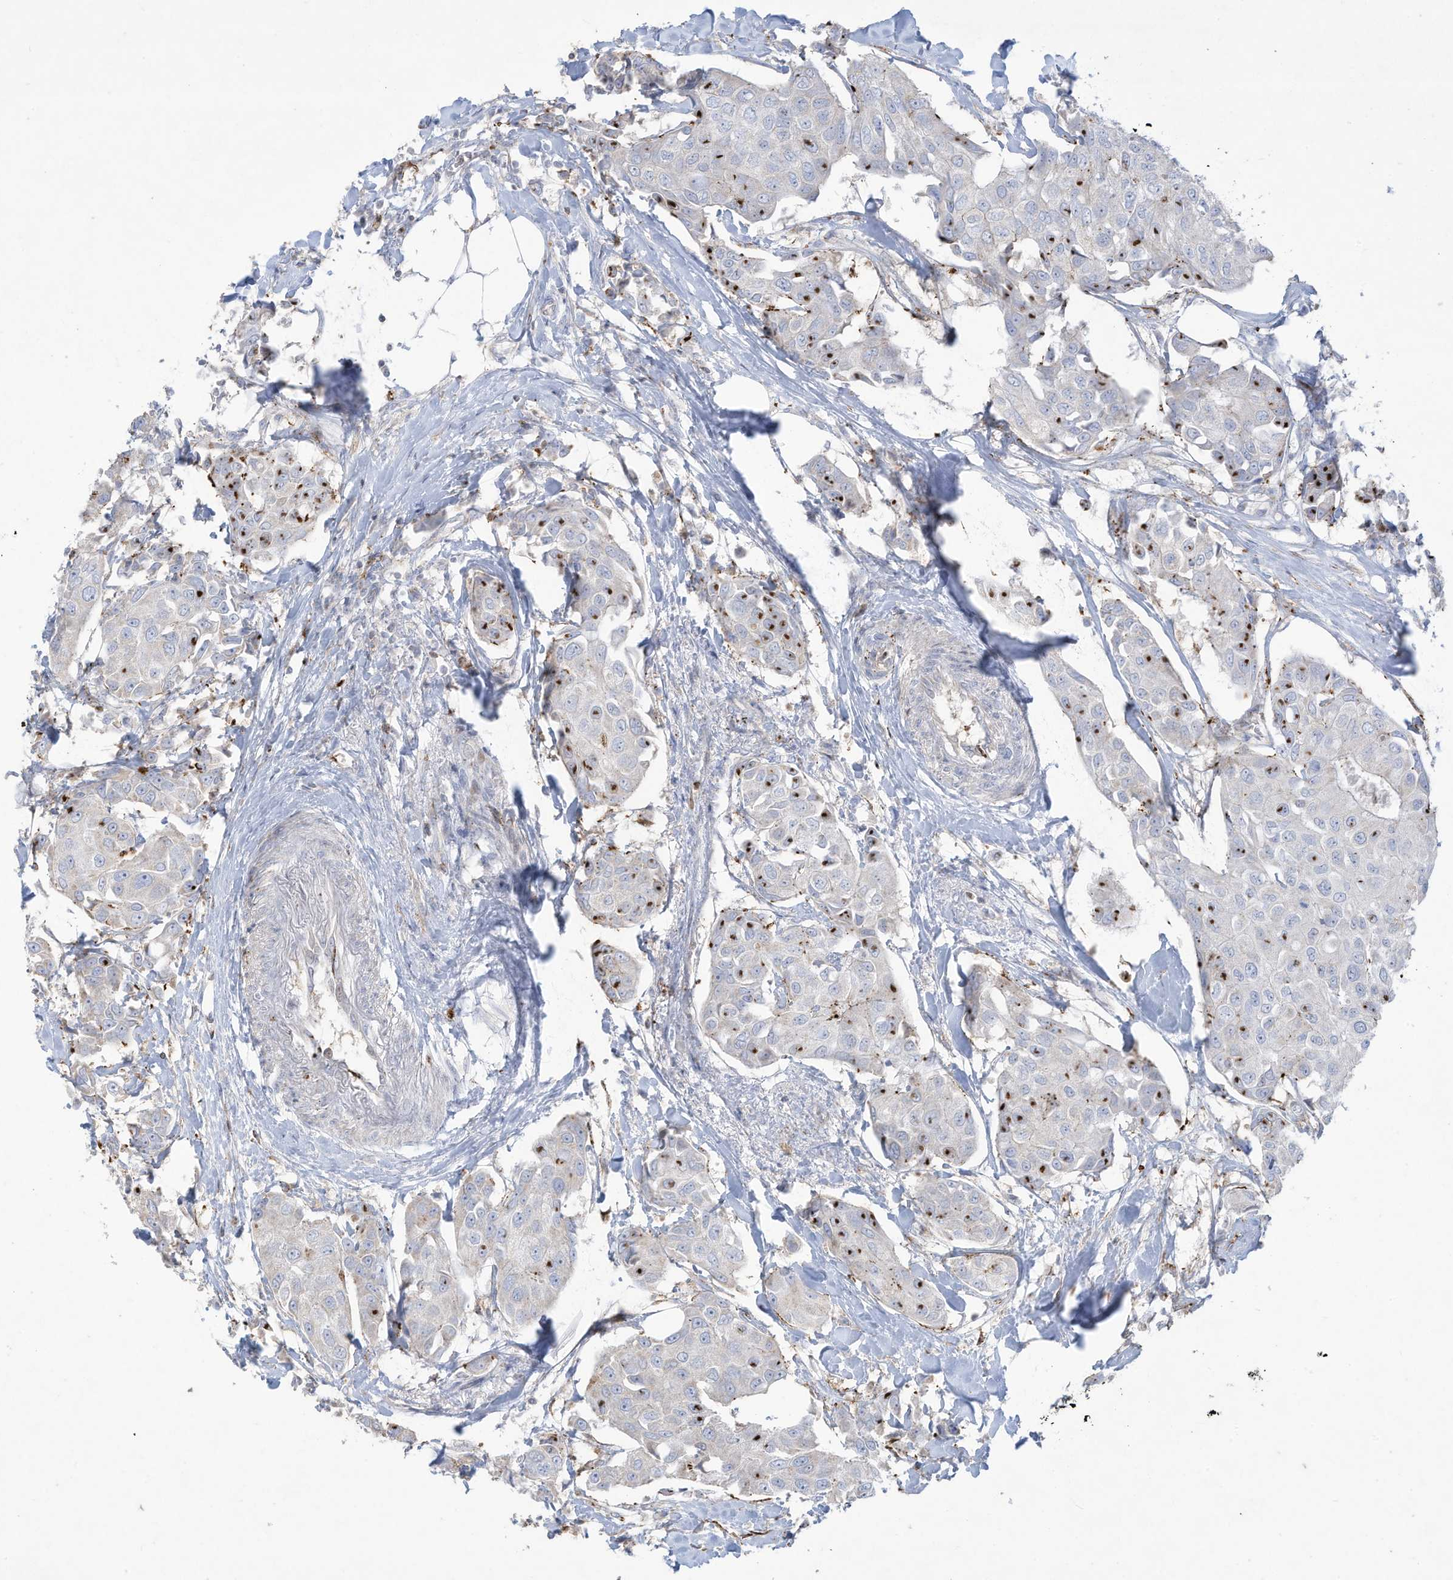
{"staining": {"intensity": "moderate", "quantity": "<25%", "location": "nuclear"}, "tissue": "breast cancer", "cell_type": "Tumor cells", "image_type": "cancer", "snomed": [{"axis": "morphology", "description": "Duct carcinoma"}, {"axis": "topography", "description": "Breast"}], "caption": "Immunohistochemistry (IHC) photomicrograph of human breast invasive ductal carcinoma stained for a protein (brown), which displays low levels of moderate nuclear expression in about <25% of tumor cells.", "gene": "THNSL2", "patient": {"sex": "female", "age": 80}}